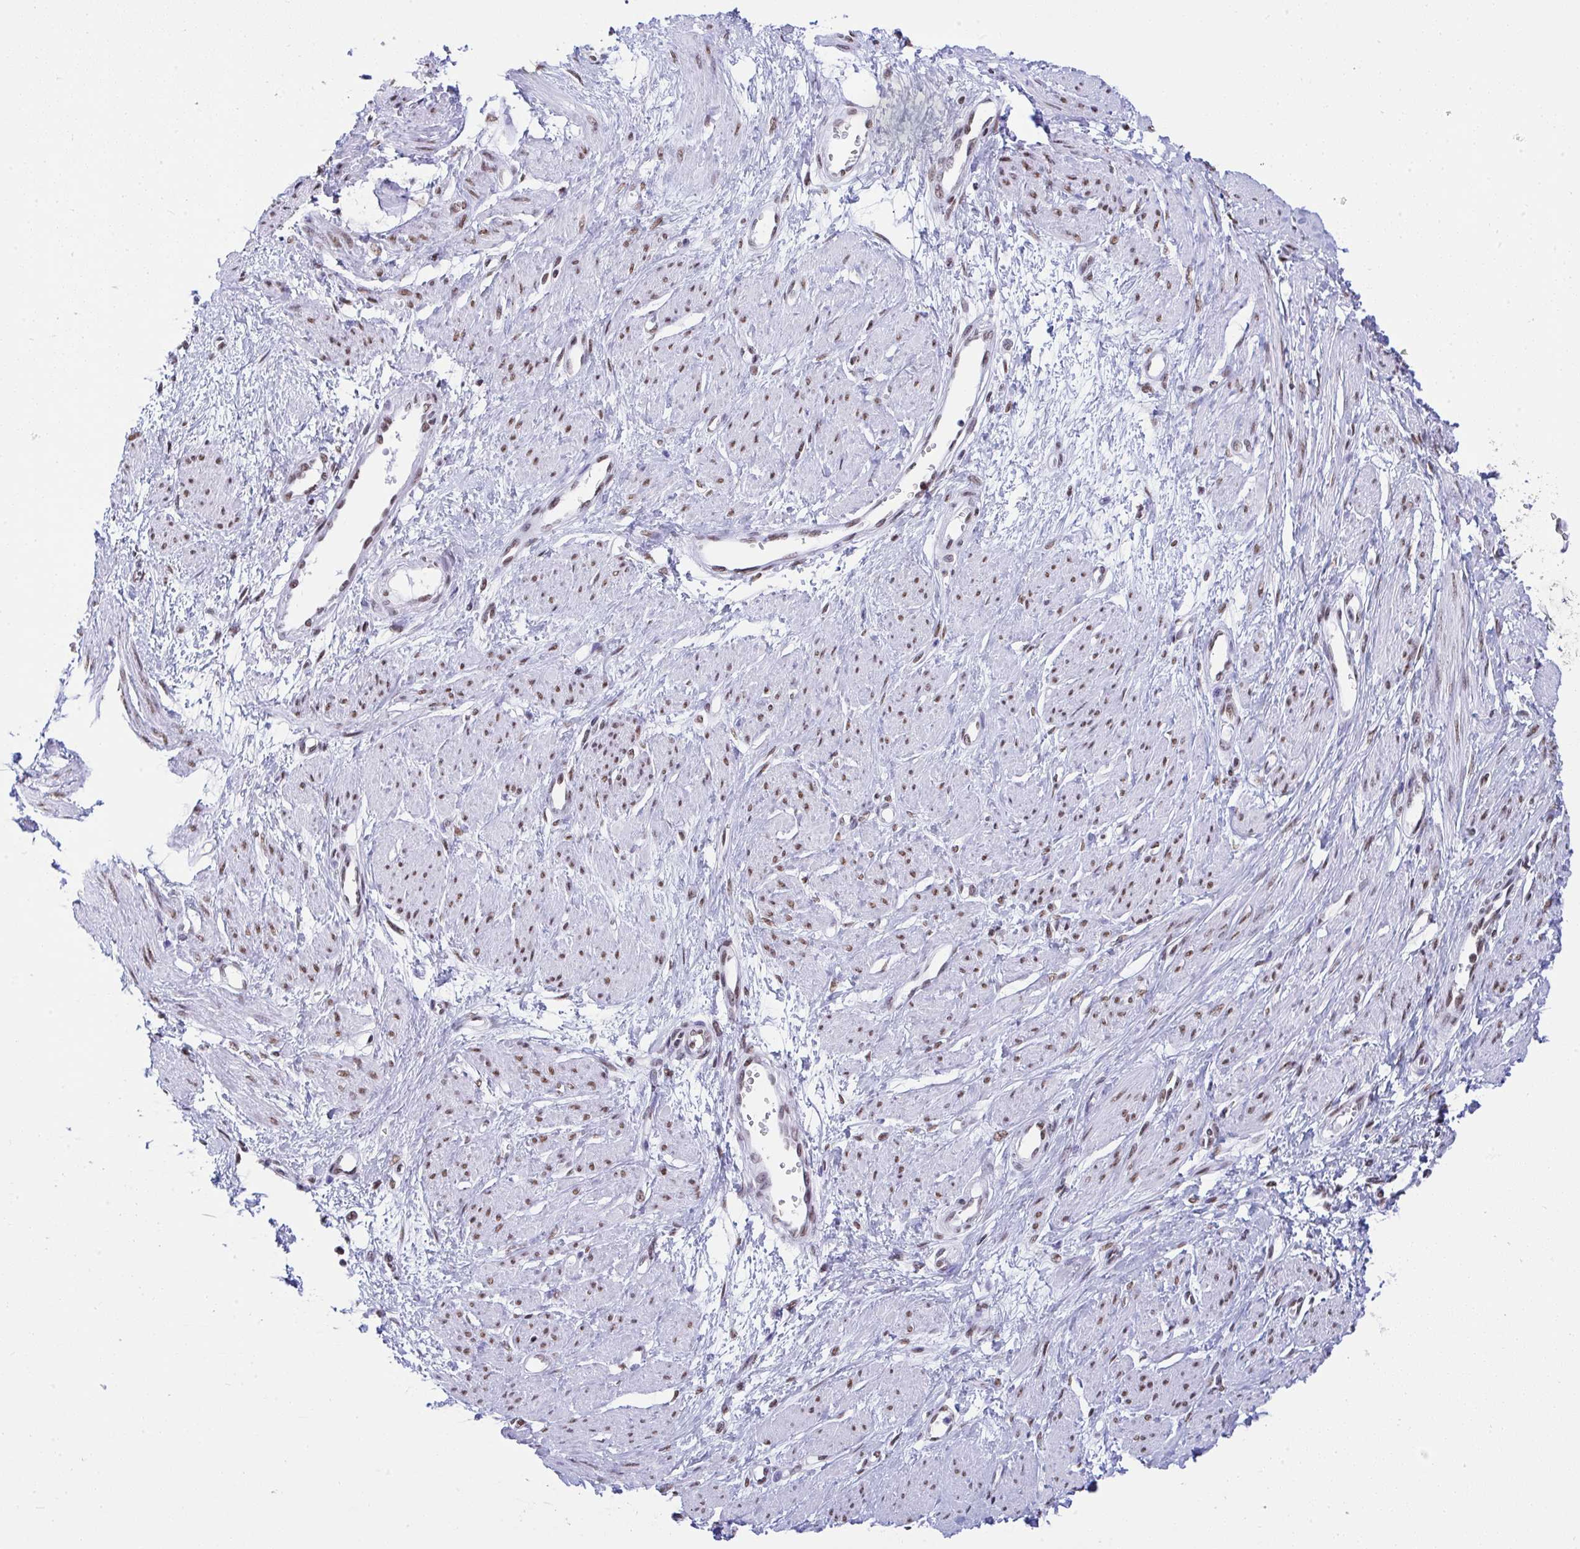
{"staining": {"intensity": "moderate", "quantity": "25%-75%", "location": "nuclear"}, "tissue": "smooth muscle", "cell_type": "Smooth muscle cells", "image_type": "normal", "snomed": [{"axis": "morphology", "description": "Normal tissue, NOS"}, {"axis": "topography", "description": "Smooth muscle"}, {"axis": "topography", "description": "Uterus"}], "caption": "Smooth muscle stained with immunohistochemistry reveals moderate nuclear staining in approximately 25%-75% of smooth muscle cells.", "gene": "DDX52", "patient": {"sex": "female", "age": 39}}